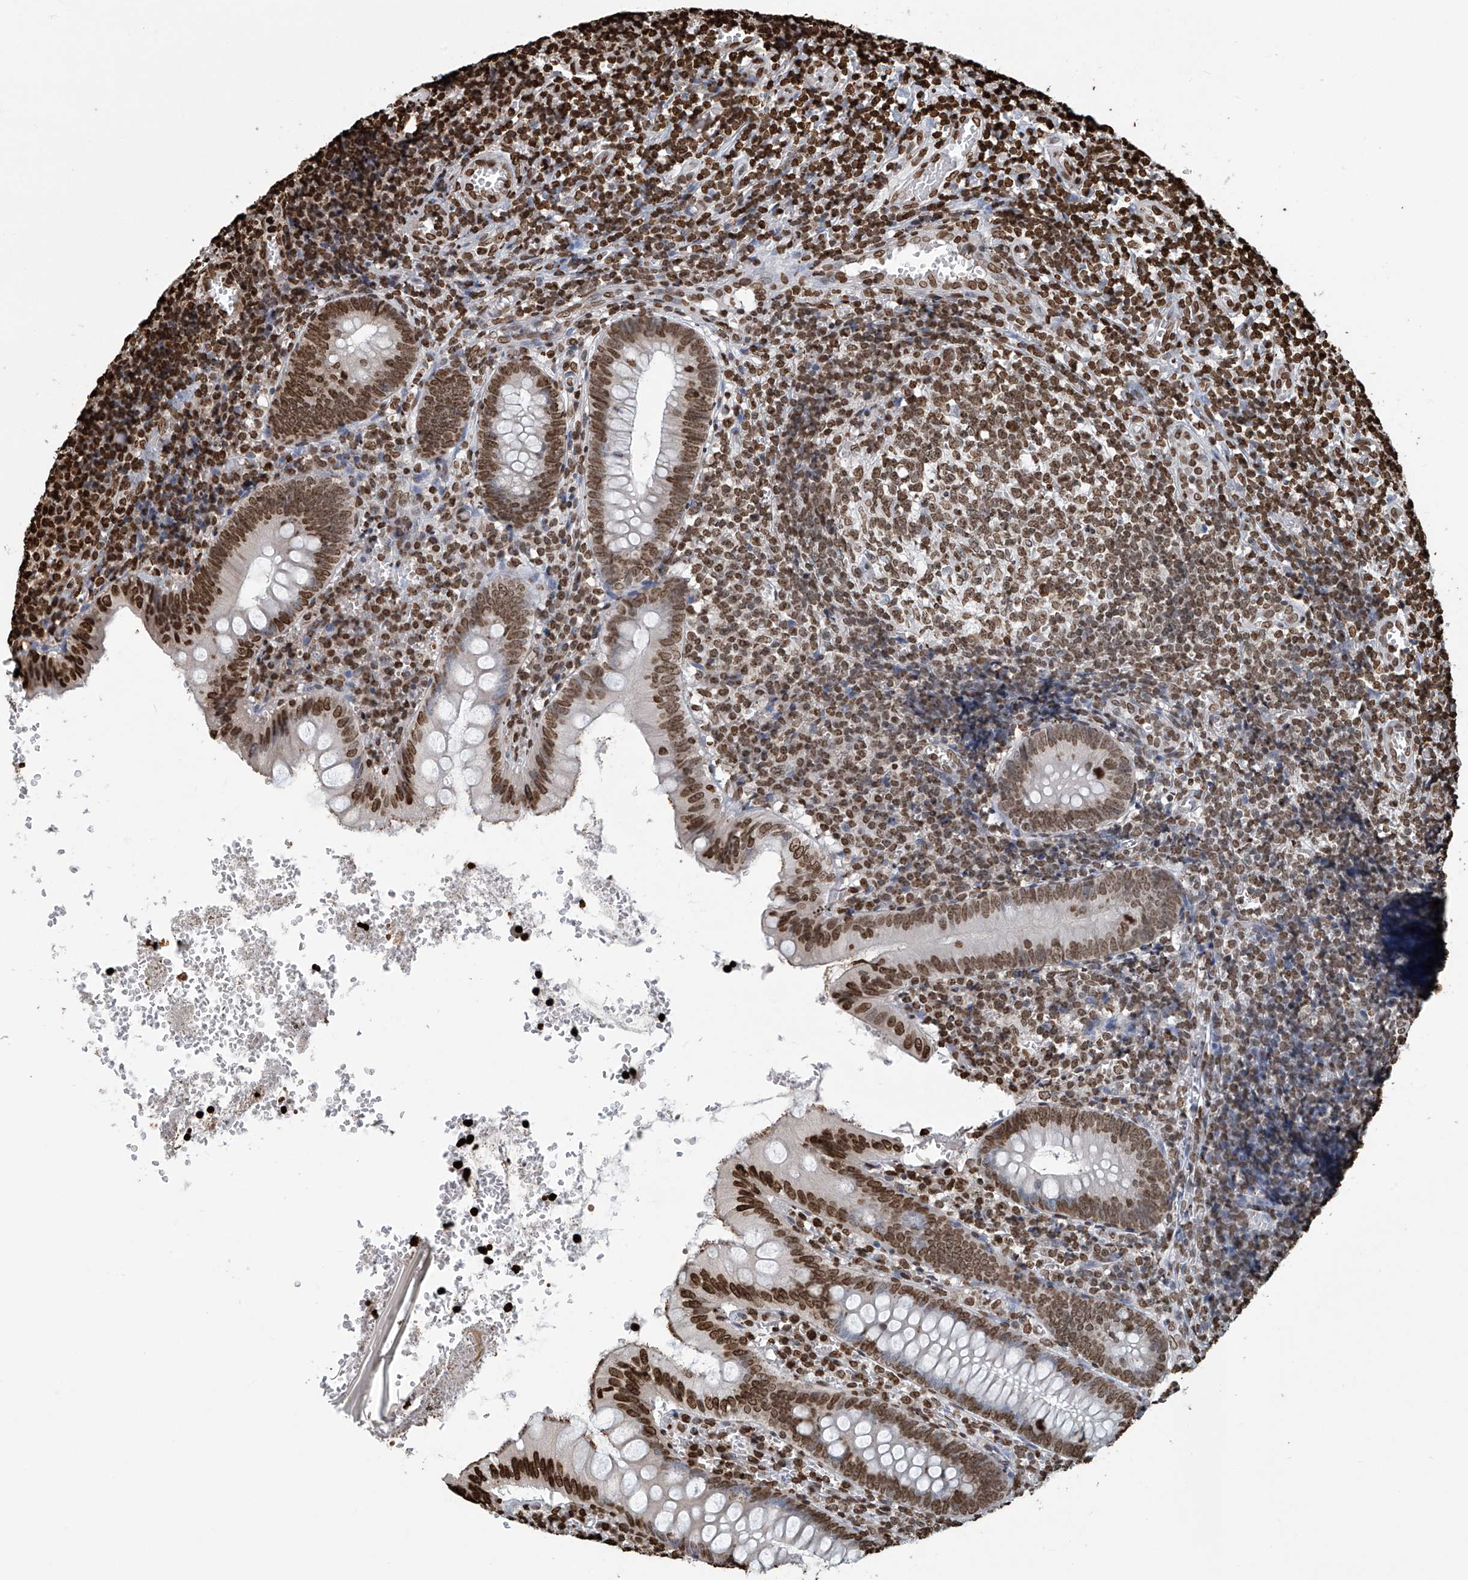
{"staining": {"intensity": "strong", "quantity": ">75%", "location": "nuclear"}, "tissue": "appendix", "cell_type": "Glandular cells", "image_type": "normal", "snomed": [{"axis": "morphology", "description": "Normal tissue, NOS"}, {"axis": "topography", "description": "Appendix"}], "caption": "Unremarkable appendix demonstrates strong nuclear positivity in about >75% of glandular cells.", "gene": "DPPA2", "patient": {"sex": "male", "age": 8}}